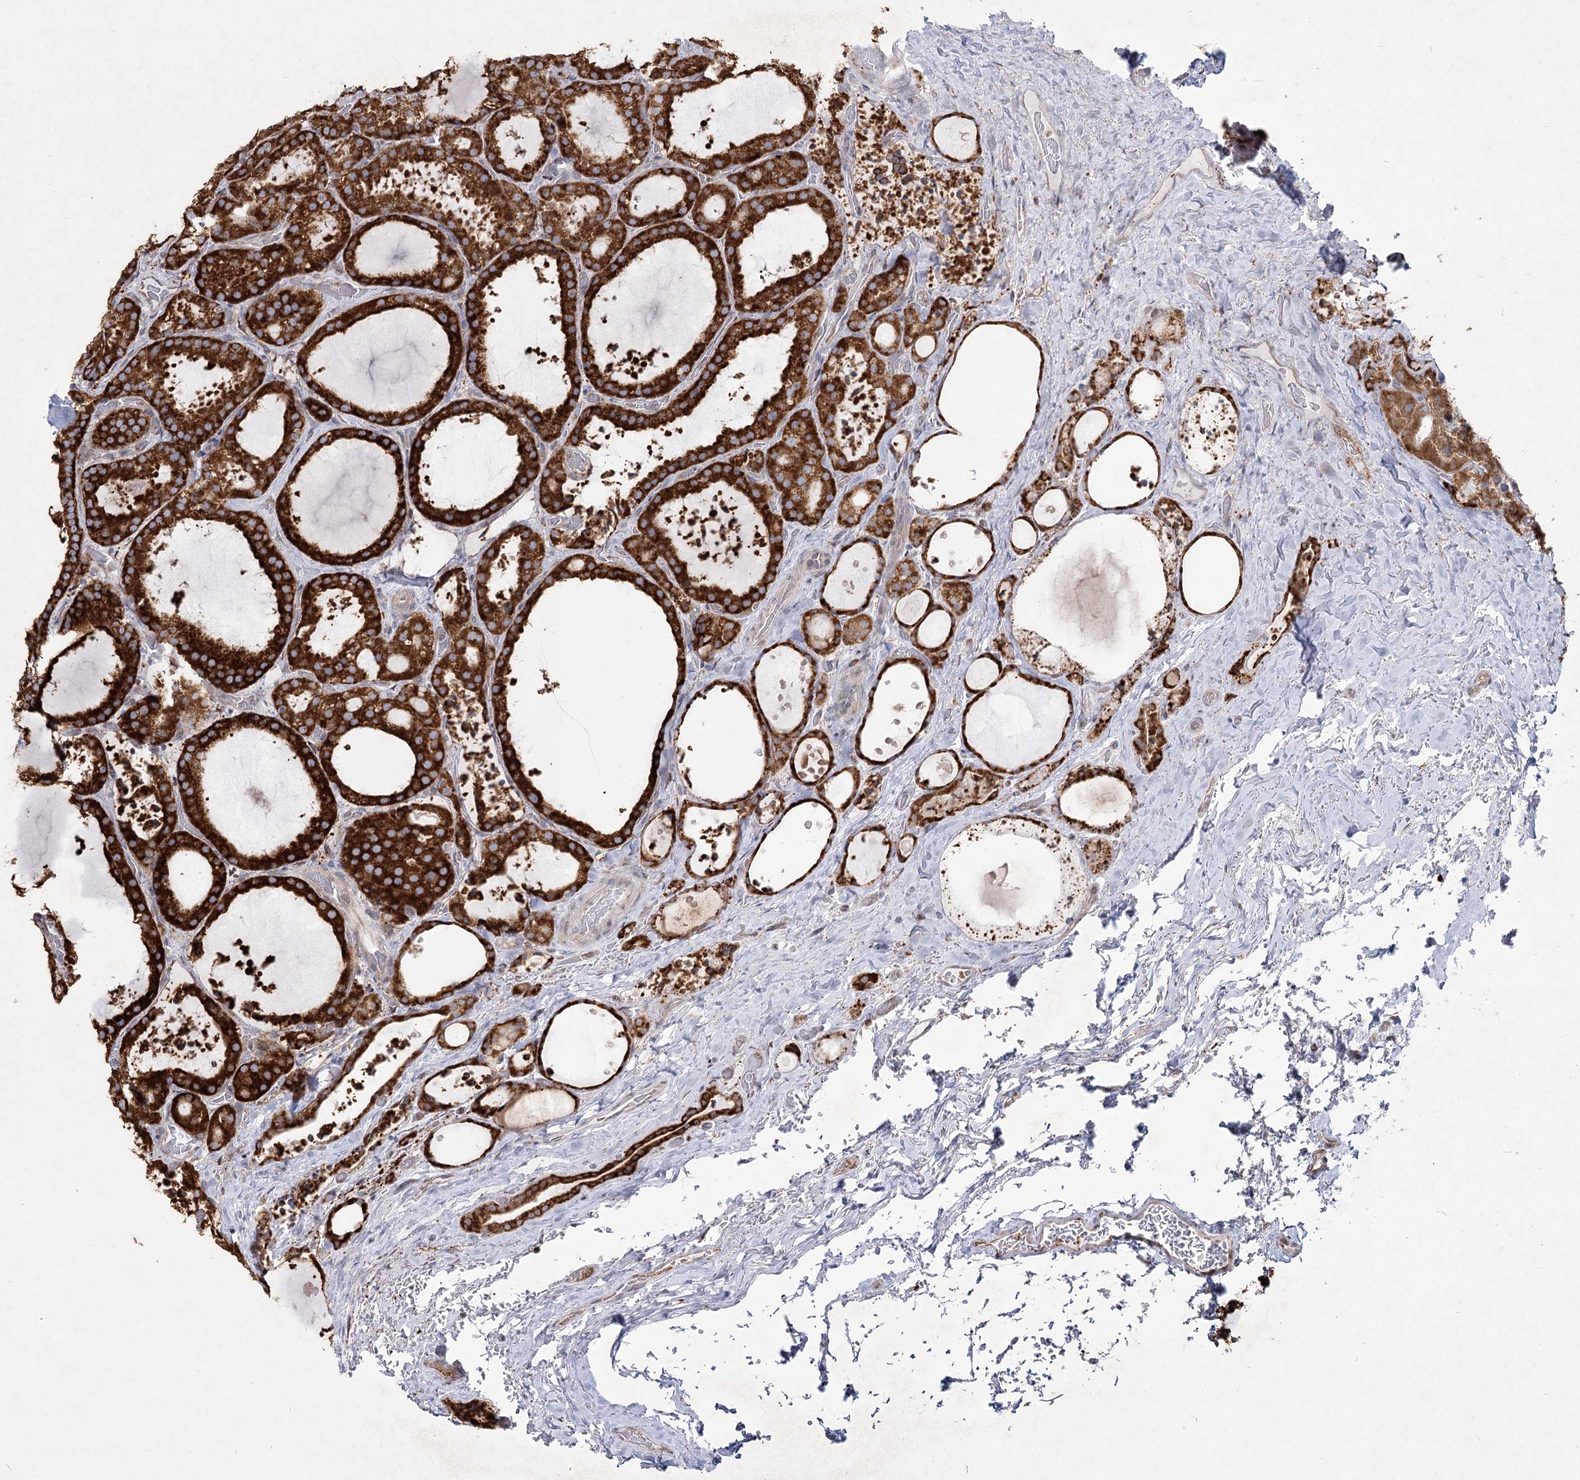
{"staining": {"intensity": "strong", "quantity": ">75%", "location": "cytoplasmic/membranous"}, "tissue": "thyroid cancer", "cell_type": "Tumor cells", "image_type": "cancer", "snomed": [{"axis": "morphology", "description": "Papillary adenocarcinoma, NOS"}, {"axis": "topography", "description": "Thyroid gland"}], "caption": "Immunohistochemistry micrograph of neoplastic tissue: human papillary adenocarcinoma (thyroid) stained using immunohistochemistry (IHC) exhibits high levels of strong protein expression localized specifically in the cytoplasmic/membranous of tumor cells, appearing as a cytoplasmic/membranous brown color.", "gene": "NHLRC2", "patient": {"sex": "male", "age": 77}}